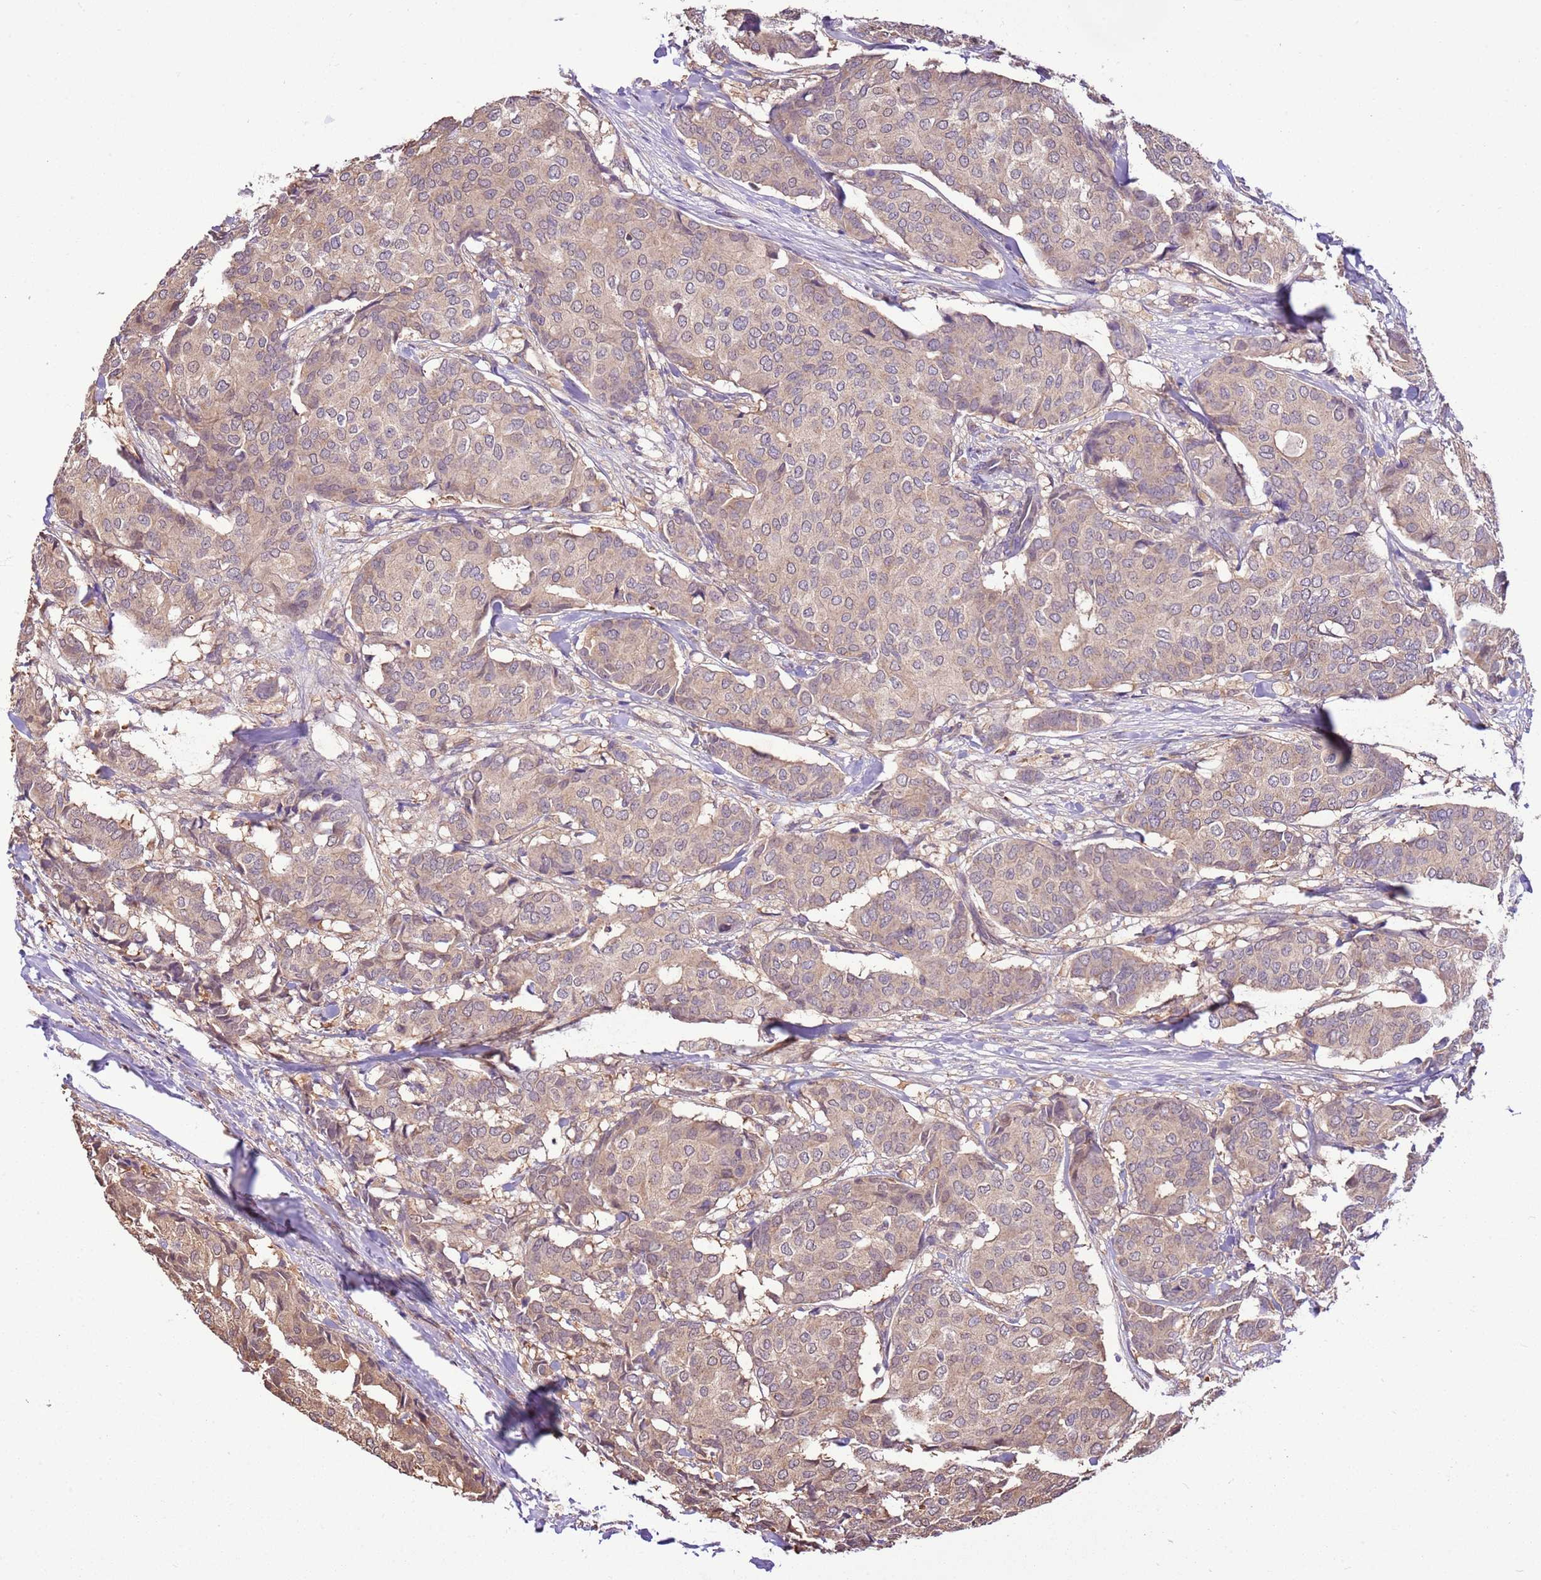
{"staining": {"intensity": "weak", "quantity": ">75%", "location": "cytoplasmic/membranous"}, "tissue": "breast cancer", "cell_type": "Tumor cells", "image_type": "cancer", "snomed": [{"axis": "morphology", "description": "Duct carcinoma"}, {"axis": "topography", "description": "Breast"}], "caption": "There is low levels of weak cytoplasmic/membranous positivity in tumor cells of breast cancer (infiltrating ductal carcinoma), as demonstrated by immunohistochemical staining (brown color).", "gene": "BBS5", "patient": {"sex": "female", "age": 75}}